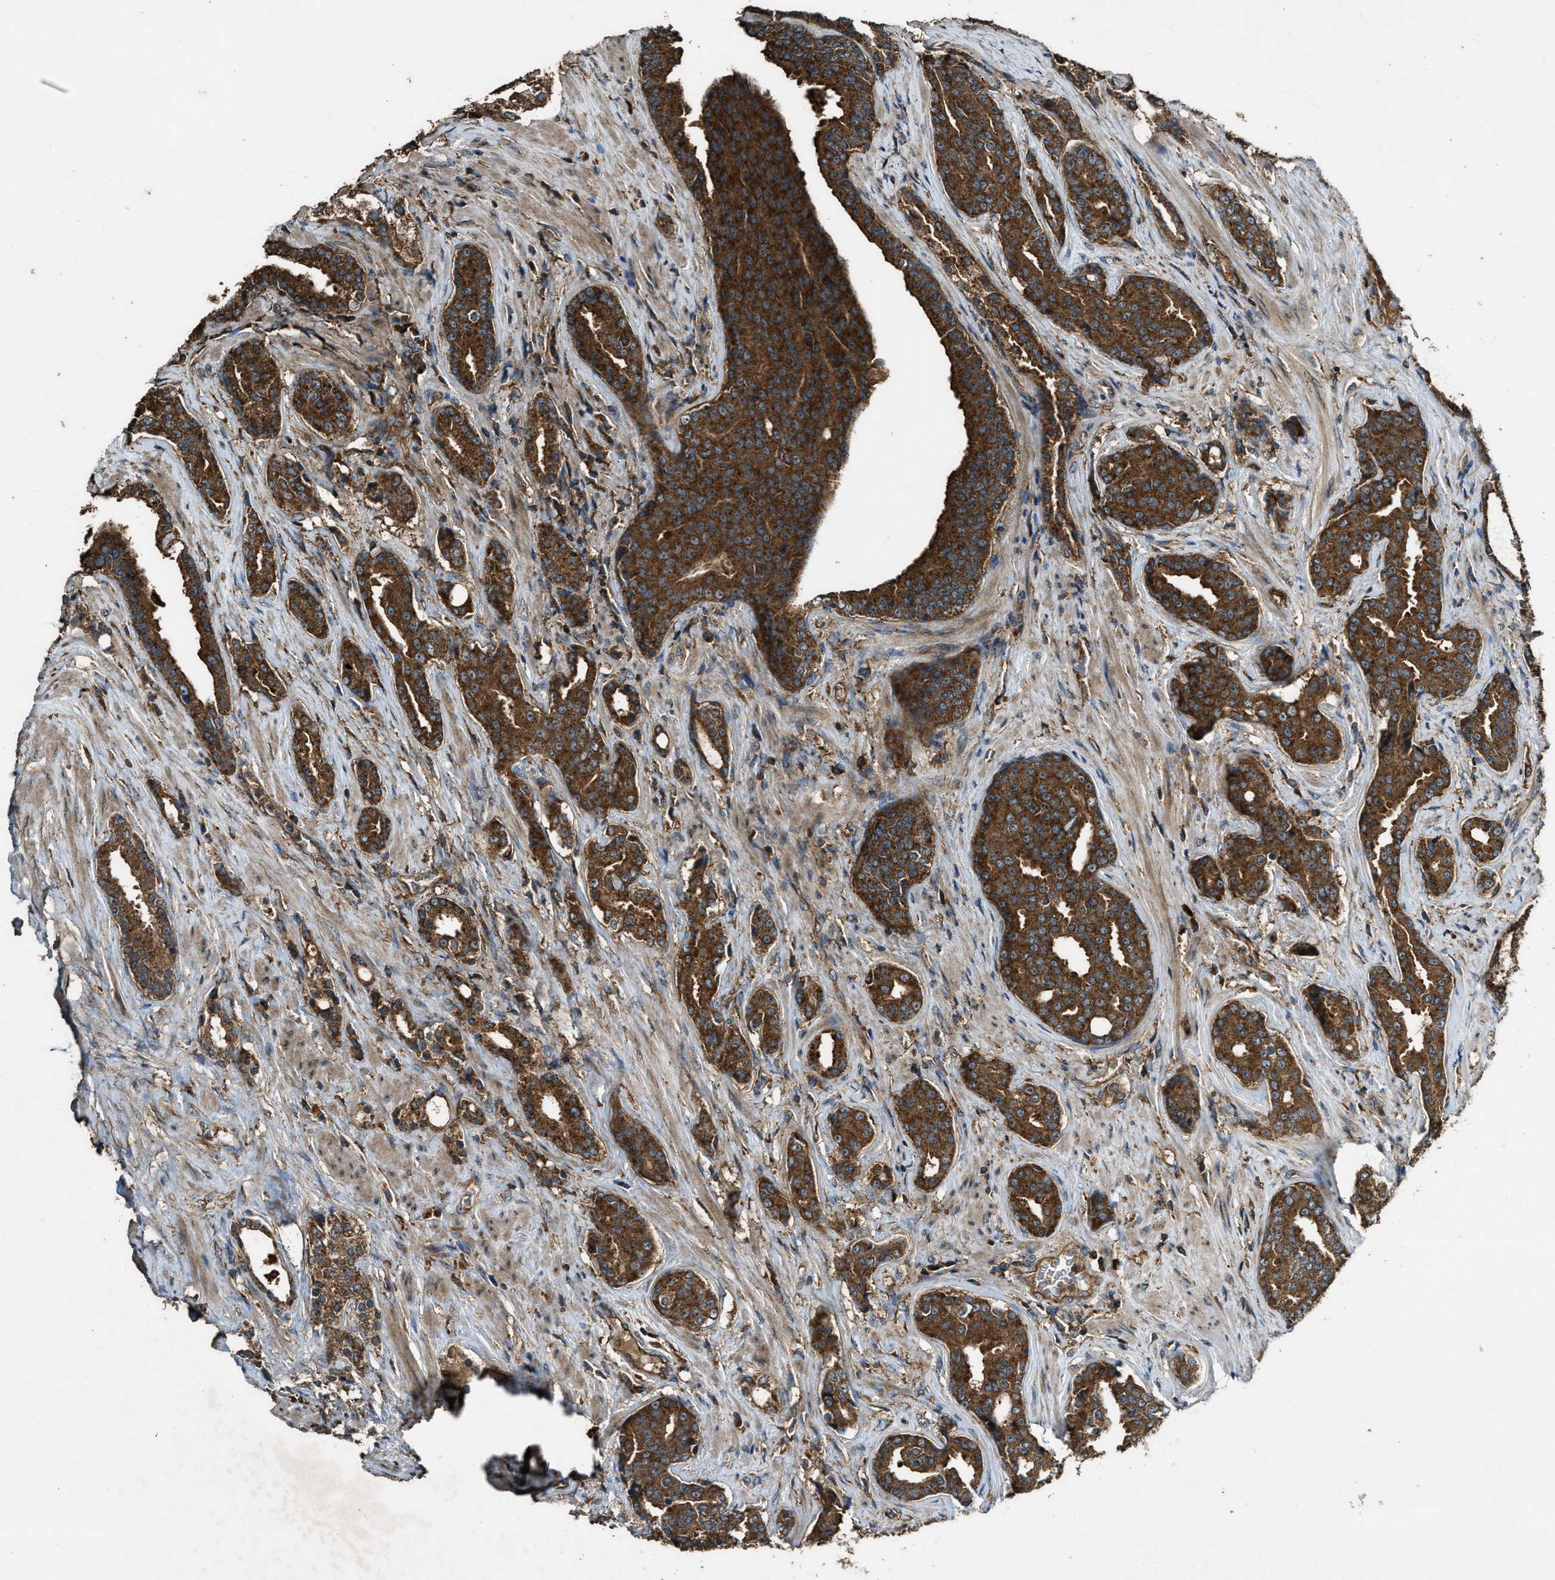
{"staining": {"intensity": "strong", "quantity": ">75%", "location": "cytoplasmic/membranous"}, "tissue": "prostate cancer", "cell_type": "Tumor cells", "image_type": "cancer", "snomed": [{"axis": "morphology", "description": "Adenocarcinoma, High grade"}, {"axis": "topography", "description": "Prostate"}], "caption": "Immunohistochemical staining of human high-grade adenocarcinoma (prostate) reveals high levels of strong cytoplasmic/membranous protein positivity in approximately >75% of tumor cells.", "gene": "MAP3K8", "patient": {"sex": "male", "age": 71}}